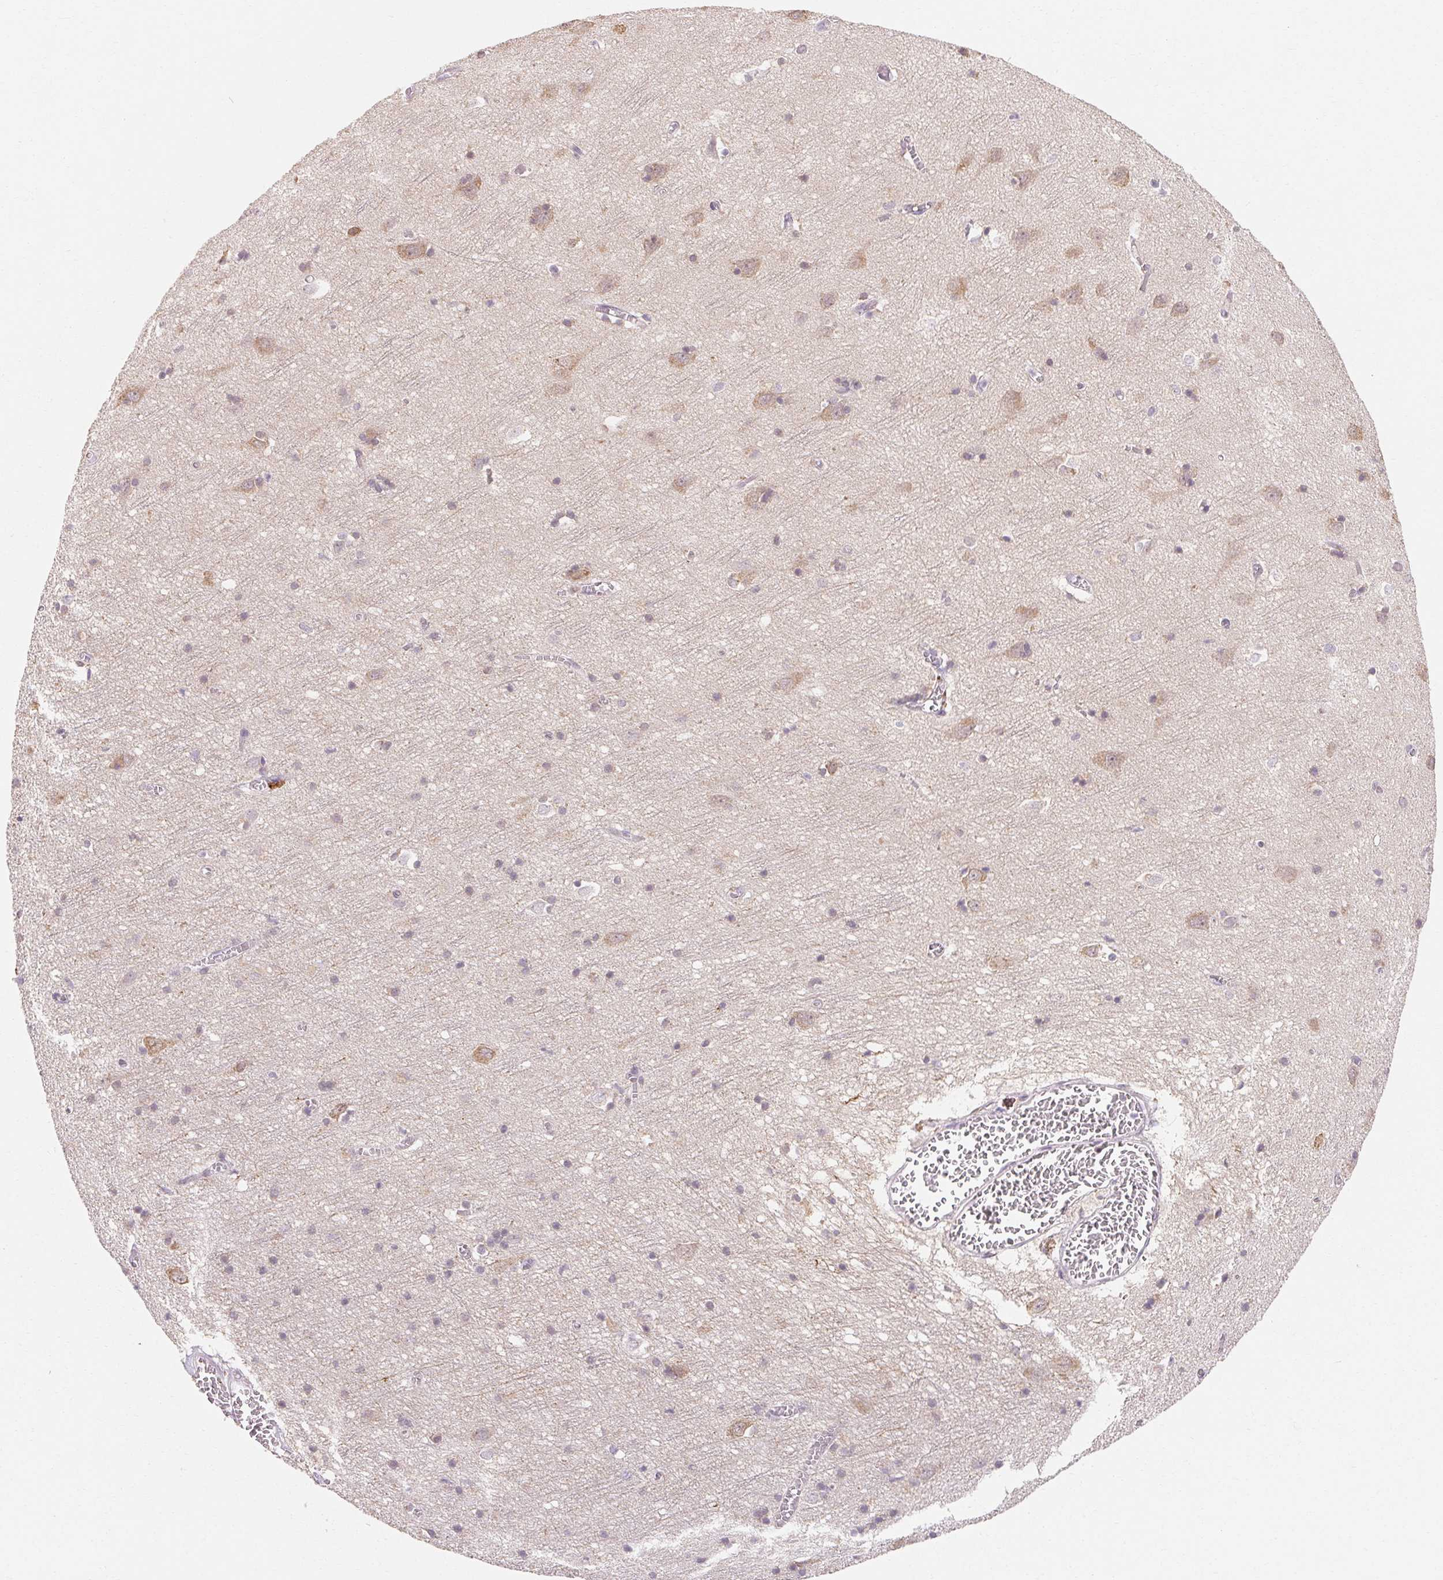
{"staining": {"intensity": "weak", "quantity": "25%-75%", "location": "cytoplasmic/membranous"}, "tissue": "cerebral cortex", "cell_type": "Endothelial cells", "image_type": "normal", "snomed": [{"axis": "morphology", "description": "Normal tissue, NOS"}, {"axis": "topography", "description": "Cerebral cortex"}], "caption": "Cerebral cortex stained with DAB (3,3'-diaminobenzidine) immunohistochemistry demonstrates low levels of weak cytoplasmic/membranous staining in about 25%-75% of endothelial cells.", "gene": "MAP7D2", "patient": {"sex": "male", "age": 70}}